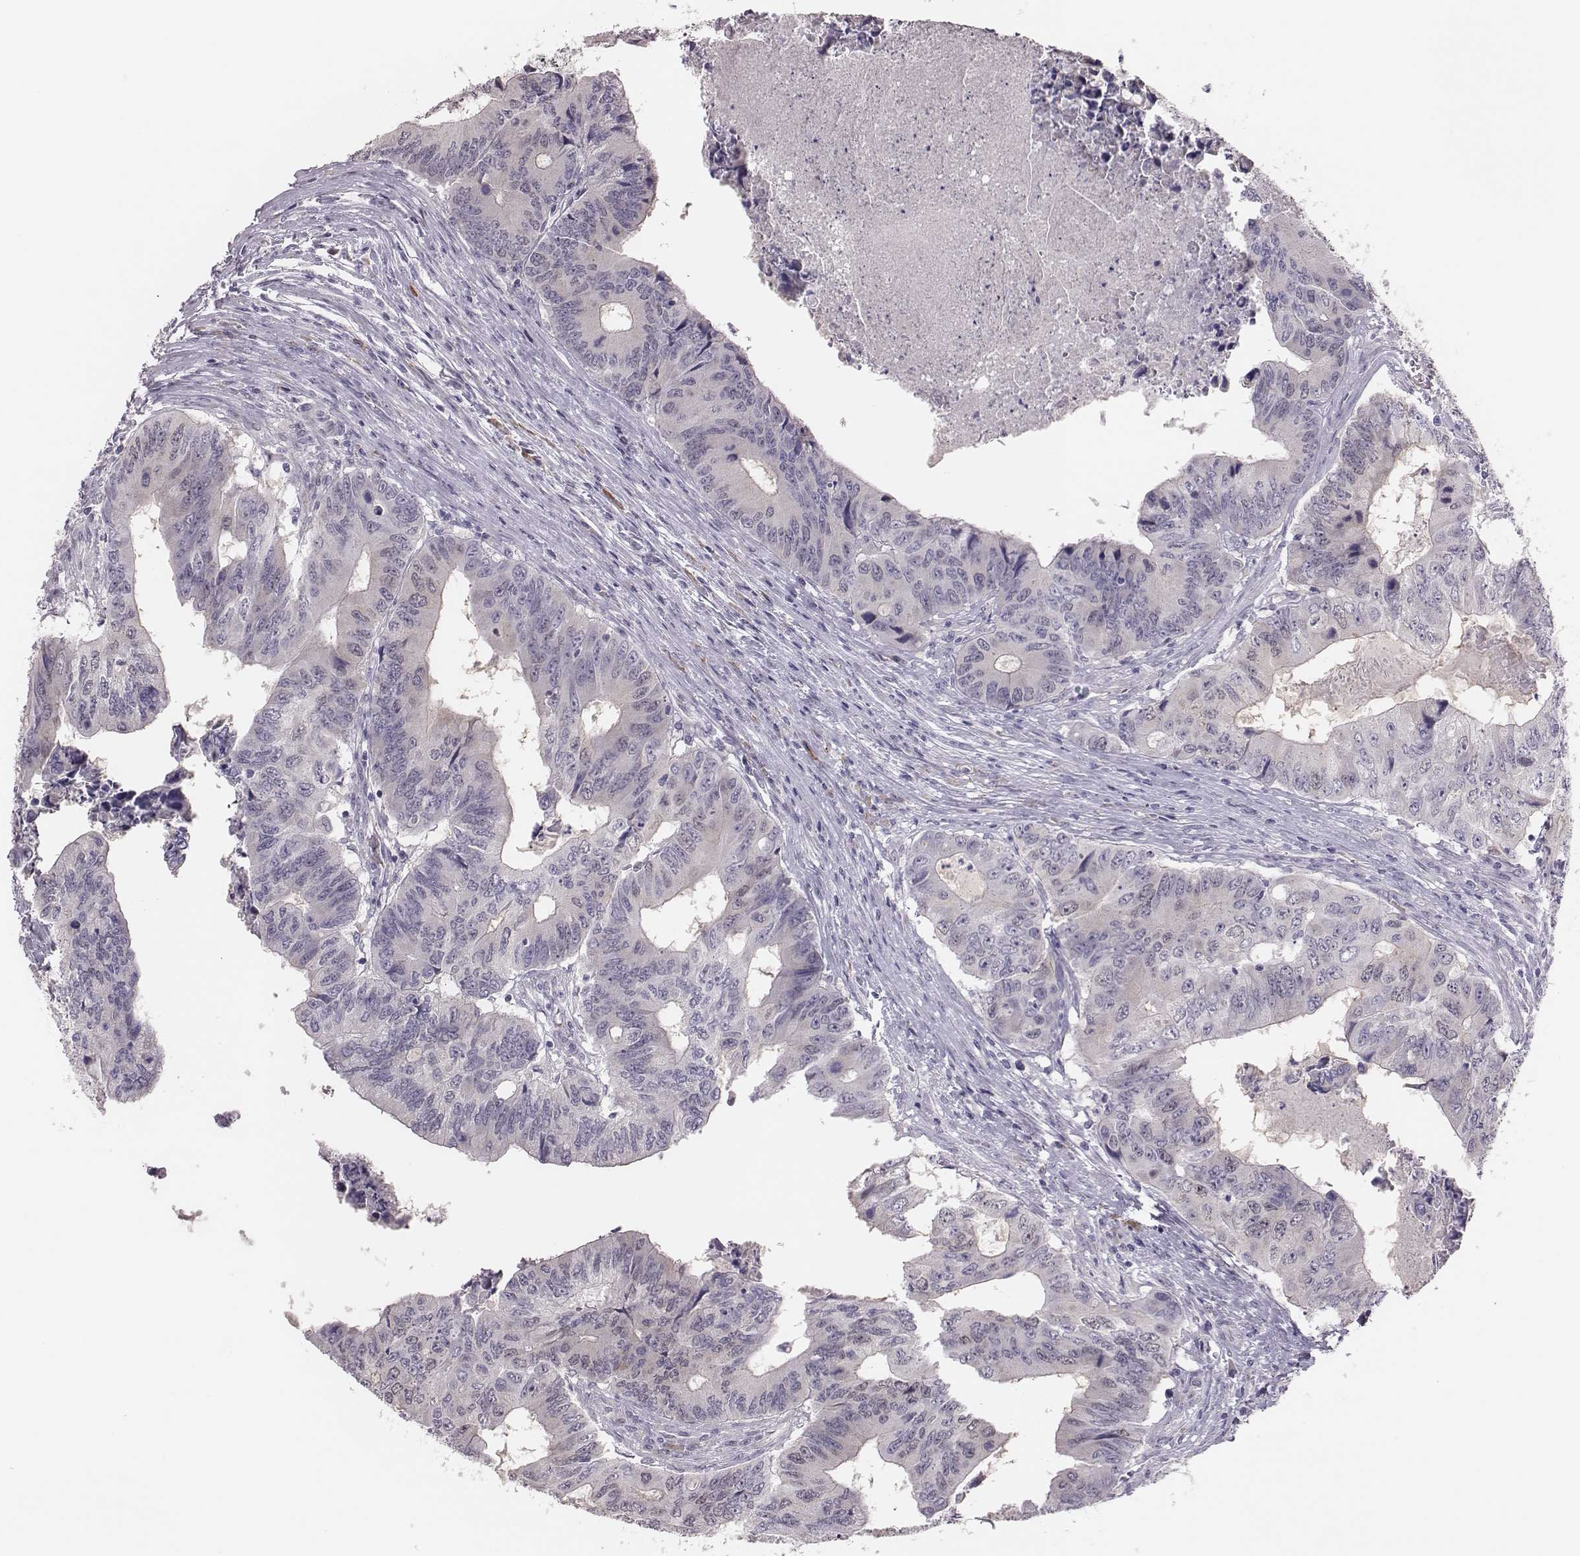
{"staining": {"intensity": "negative", "quantity": "none", "location": "none"}, "tissue": "colorectal cancer", "cell_type": "Tumor cells", "image_type": "cancer", "snomed": [{"axis": "morphology", "description": "Adenocarcinoma, NOS"}, {"axis": "topography", "description": "Colon"}], "caption": "Immunohistochemistry (IHC) histopathology image of colorectal adenocarcinoma stained for a protein (brown), which reveals no positivity in tumor cells.", "gene": "PBK", "patient": {"sex": "male", "age": 53}}